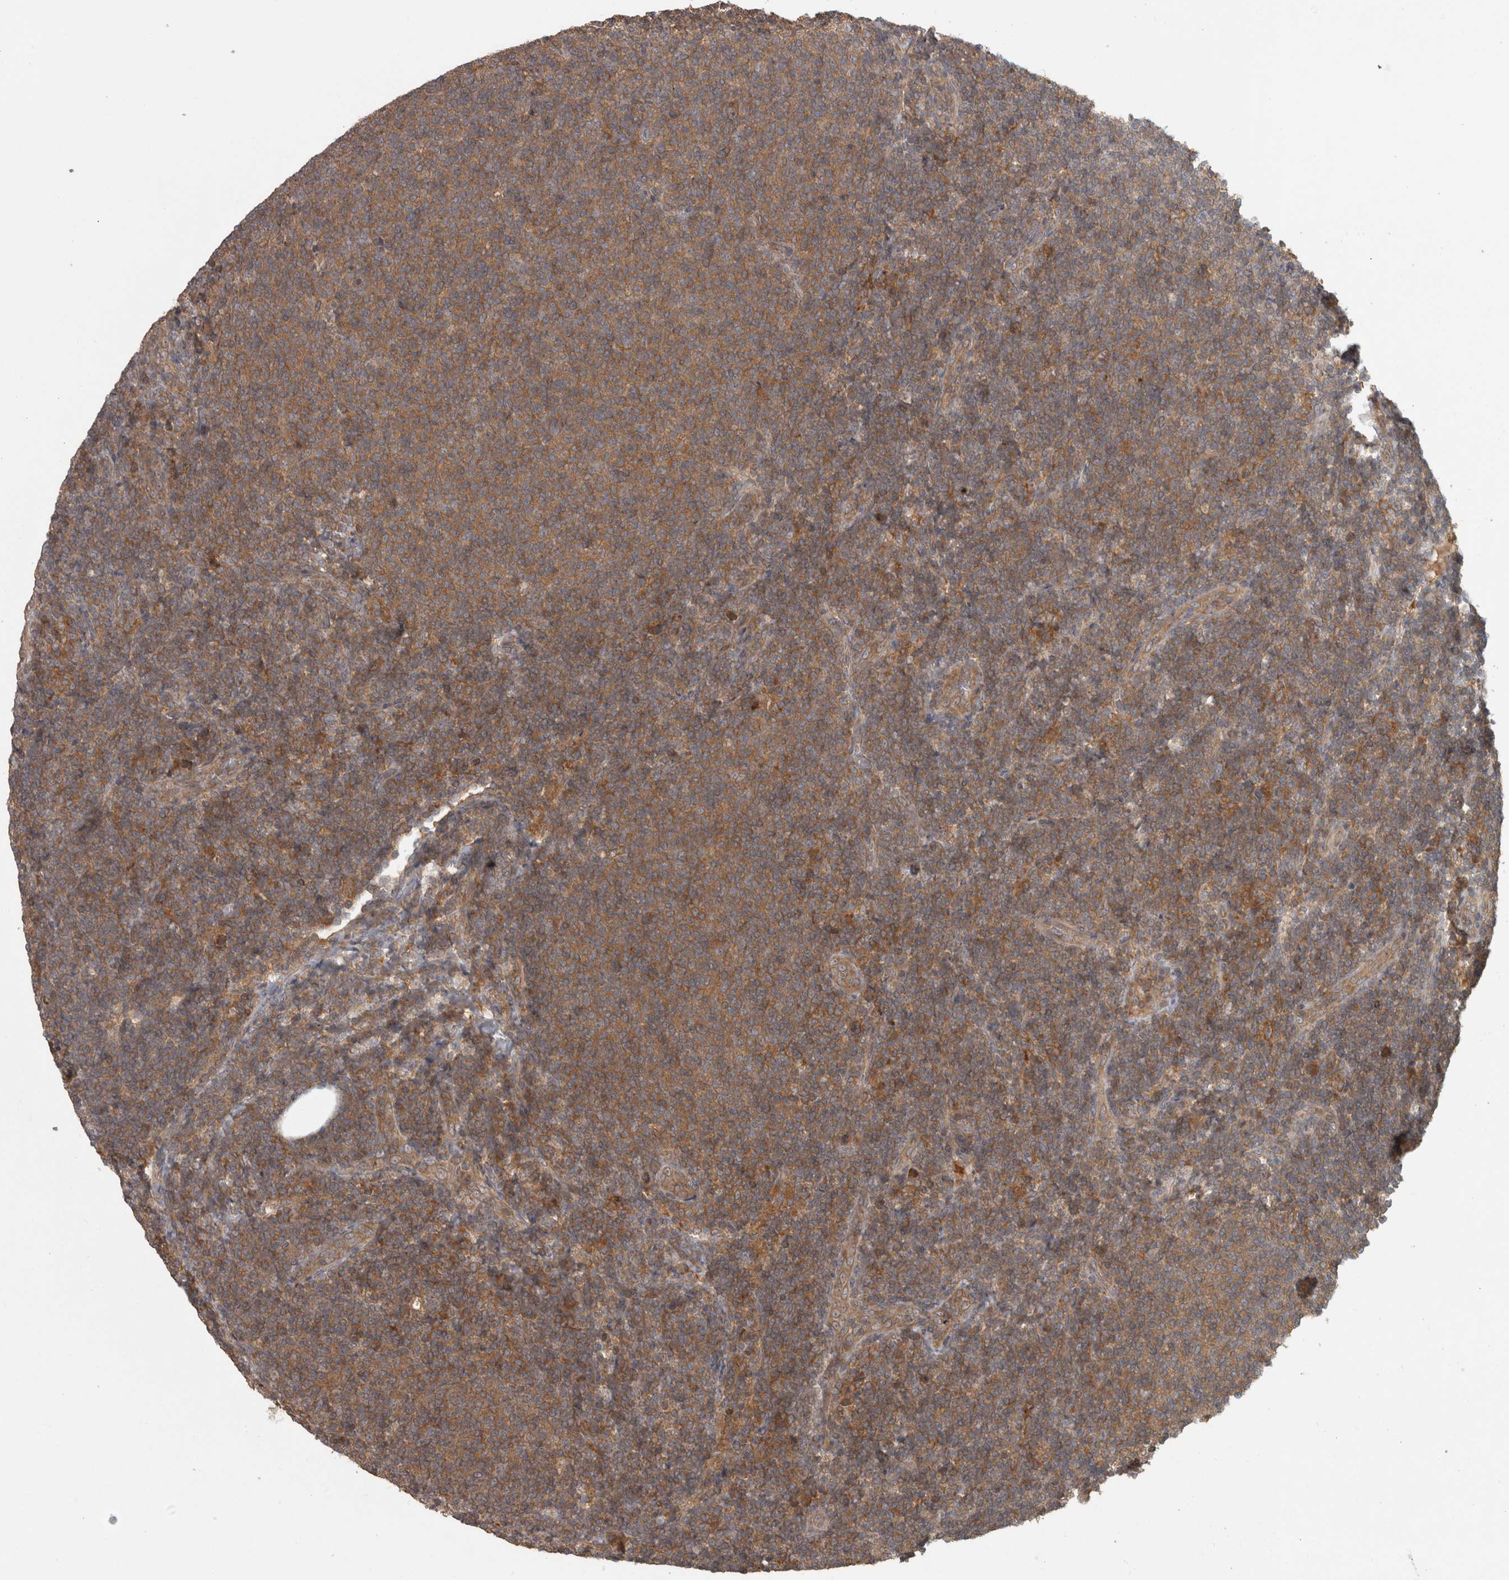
{"staining": {"intensity": "moderate", "quantity": ">75%", "location": "cytoplasmic/membranous"}, "tissue": "lymphoma", "cell_type": "Tumor cells", "image_type": "cancer", "snomed": [{"axis": "morphology", "description": "Malignant lymphoma, non-Hodgkin's type, Low grade"}, {"axis": "topography", "description": "Lymph node"}], "caption": "This photomicrograph displays immunohistochemistry staining of human malignant lymphoma, non-Hodgkin's type (low-grade), with medium moderate cytoplasmic/membranous staining in approximately >75% of tumor cells.", "gene": "MICU3", "patient": {"sex": "male", "age": 66}}